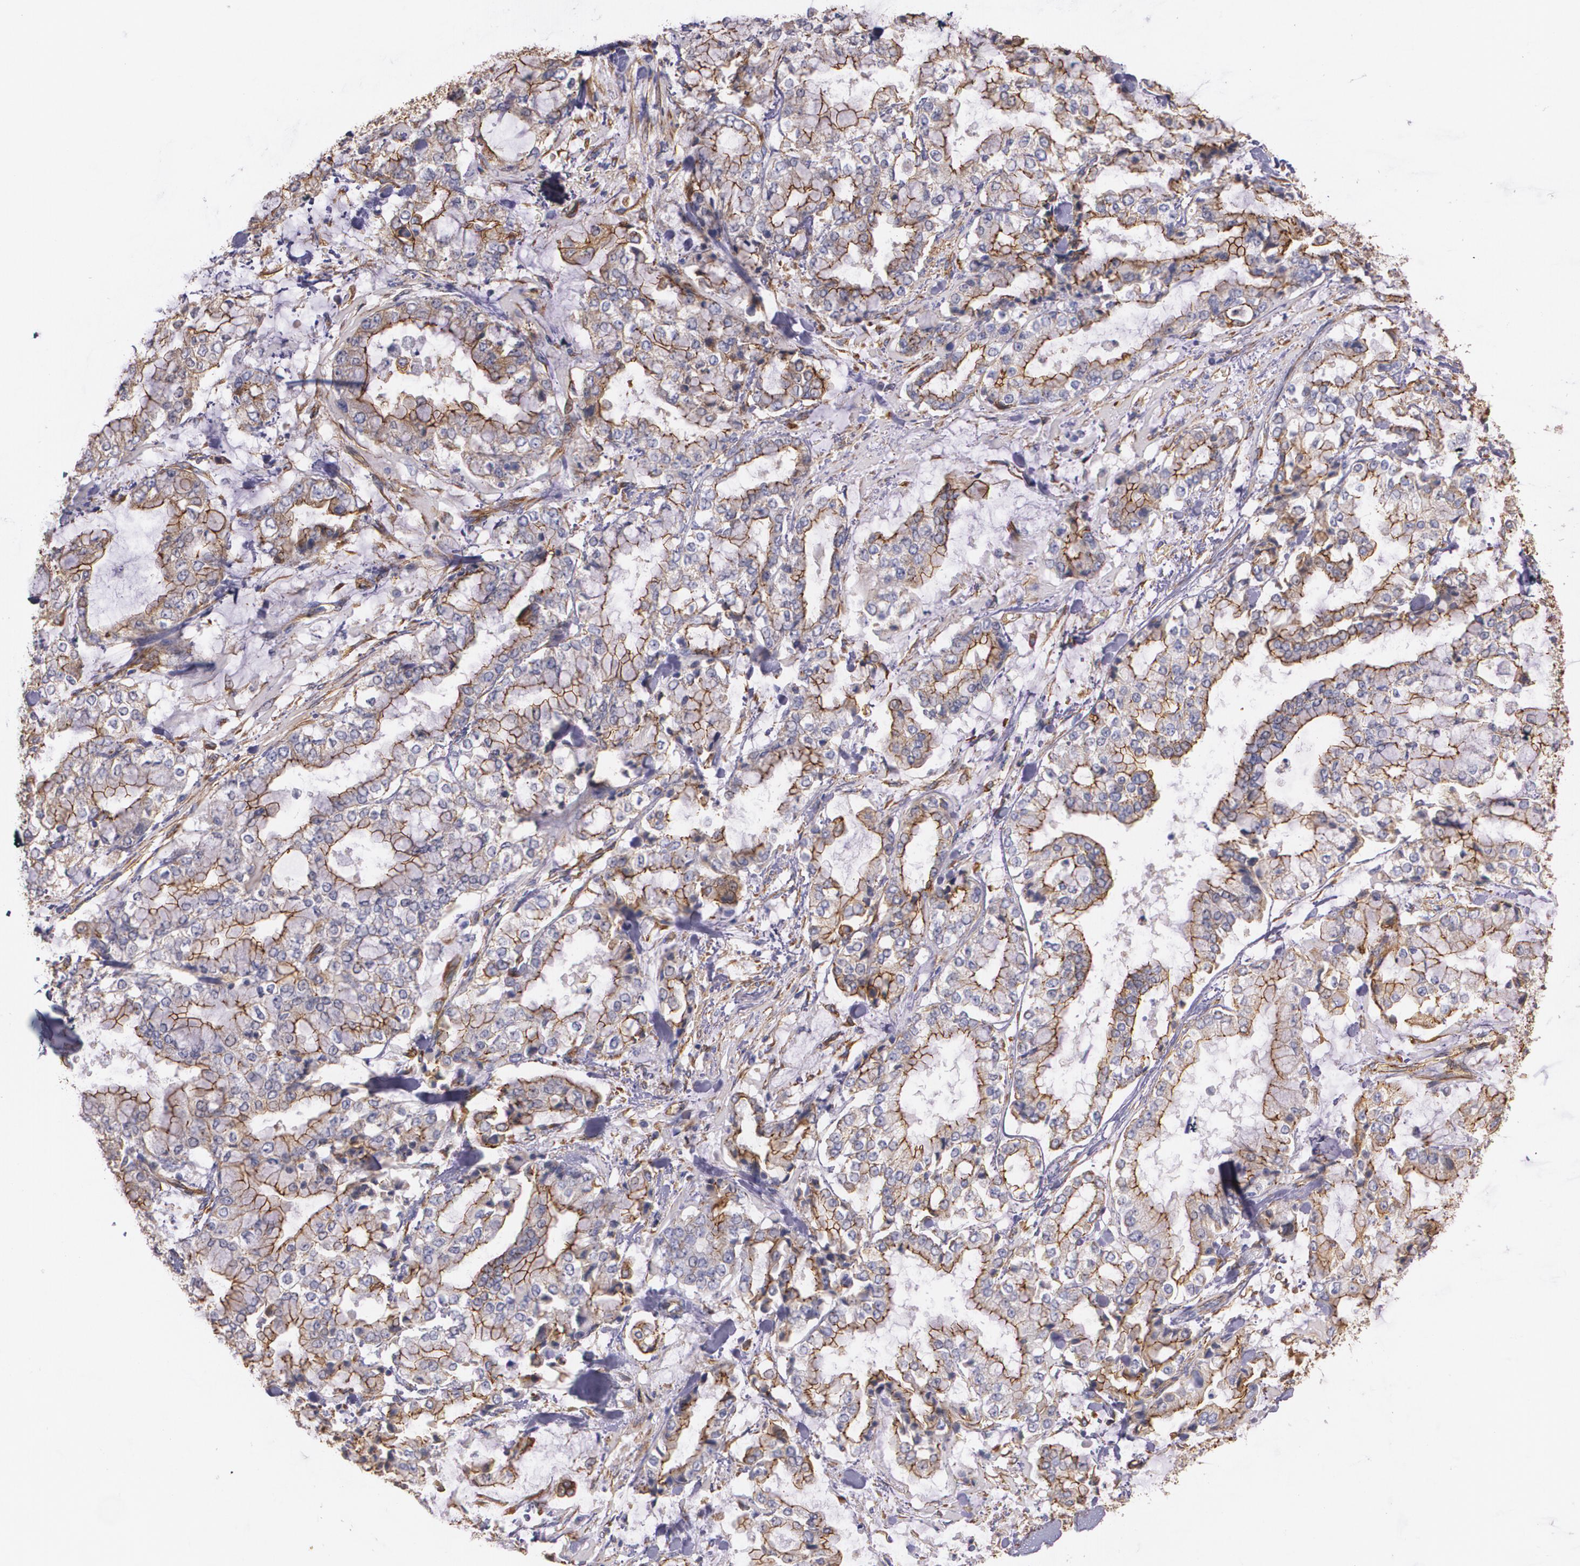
{"staining": {"intensity": "moderate", "quantity": ">75%", "location": "cytoplasmic/membranous"}, "tissue": "stomach cancer", "cell_type": "Tumor cells", "image_type": "cancer", "snomed": [{"axis": "morphology", "description": "Normal tissue, NOS"}, {"axis": "morphology", "description": "Adenocarcinoma, NOS"}, {"axis": "topography", "description": "Stomach, upper"}, {"axis": "topography", "description": "Stomach"}], "caption": "Human stomach adenocarcinoma stained for a protein (brown) shows moderate cytoplasmic/membranous positive staining in approximately >75% of tumor cells.", "gene": "TJP1", "patient": {"sex": "male", "age": 76}}